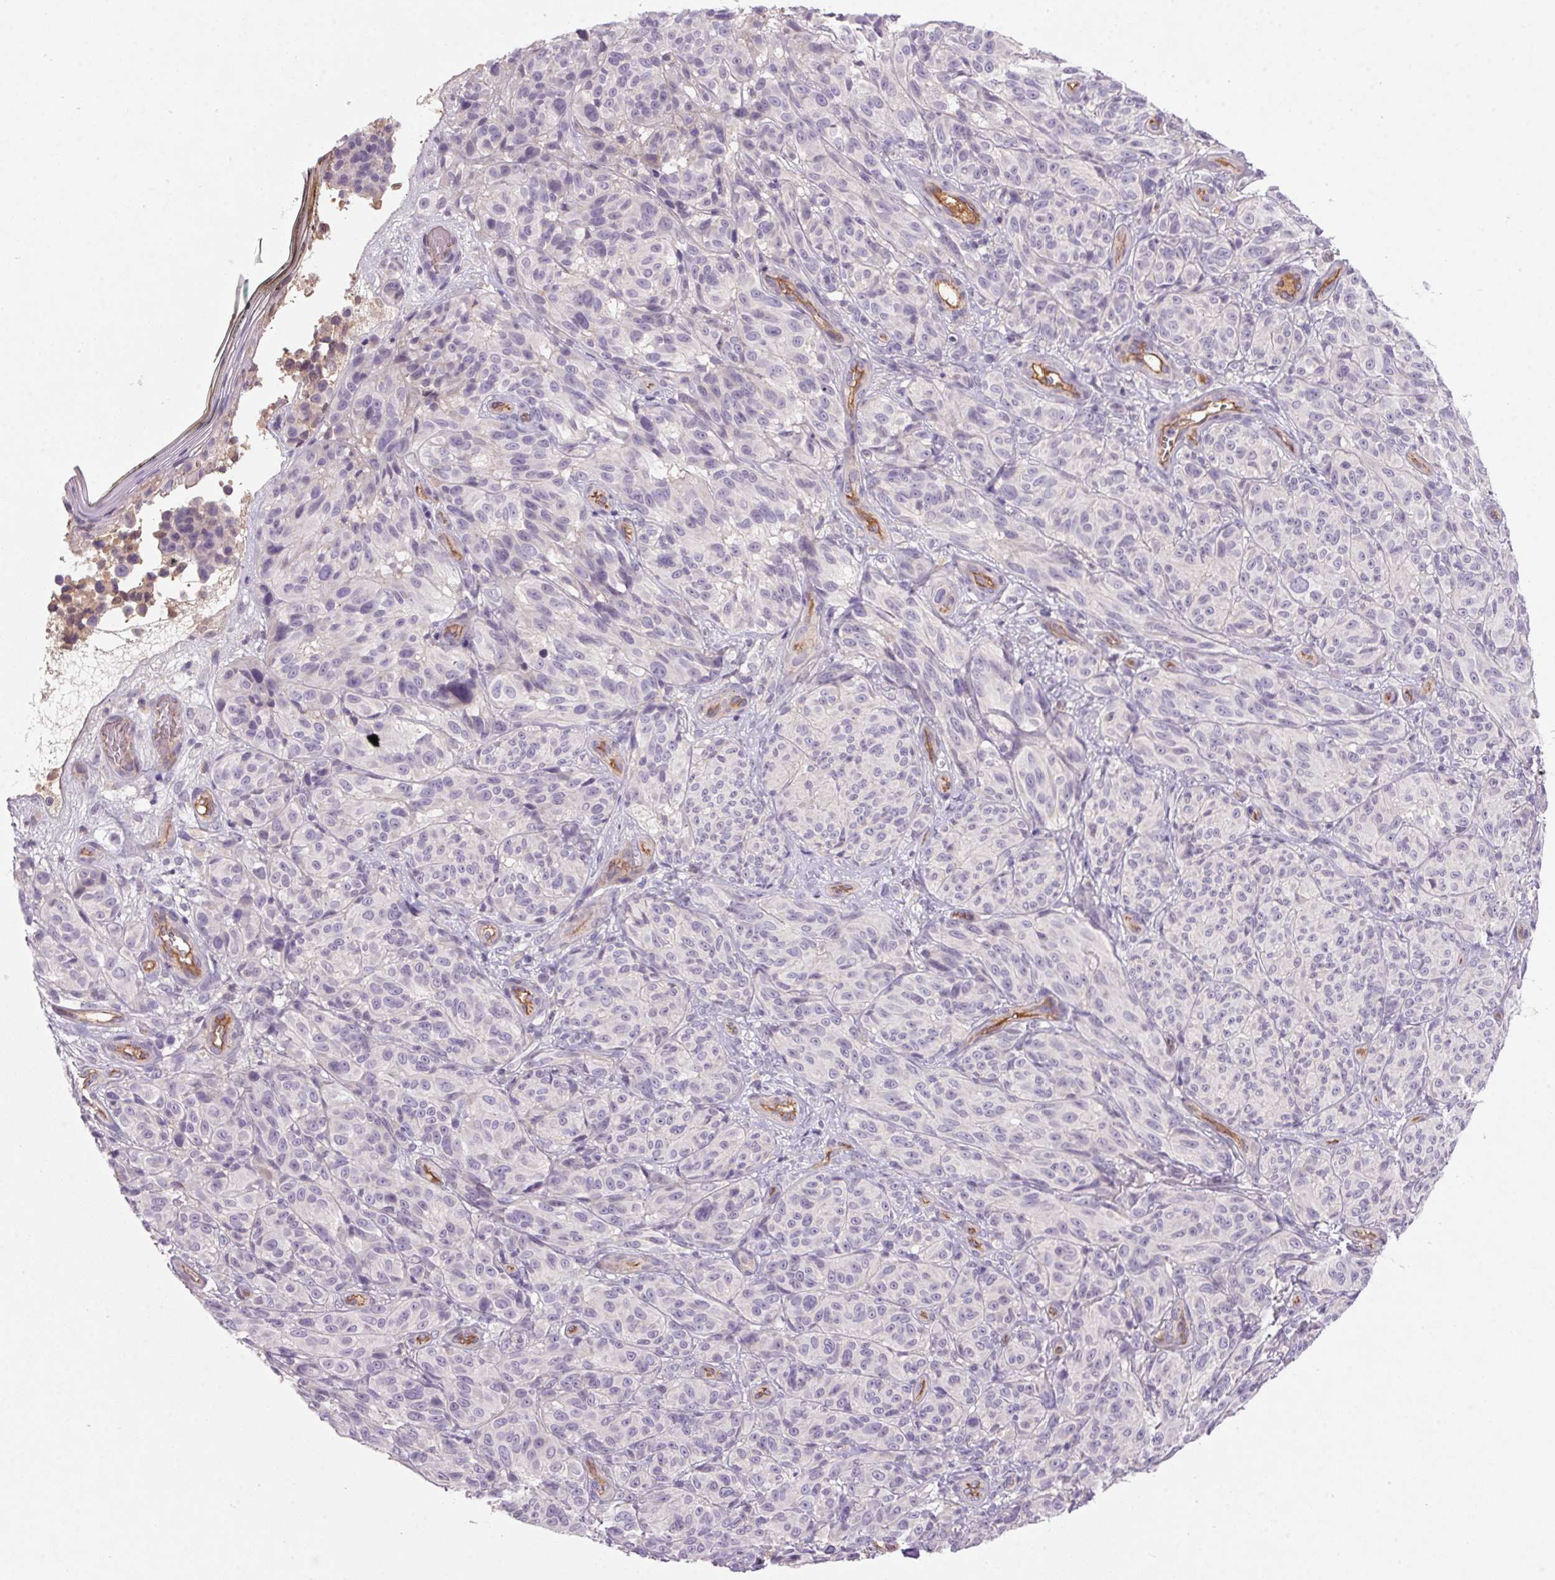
{"staining": {"intensity": "negative", "quantity": "none", "location": "none"}, "tissue": "melanoma", "cell_type": "Tumor cells", "image_type": "cancer", "snomed": [{"axis": "morphology", "description": "Malignant melanoma, NOS"}, {"axis": "topography", "description": "Skin"}], "caption": "A histopathology image of melanoma stained for a protein demonstrates no brown staining in tumor cells. (Brightfield microscopy of DAB (3,3'-diaminobenzidine) immunohistochemistry (IHC) at high magnification).", "gene": "APOC4", "patient": {"sex": "female", "age": 85}}